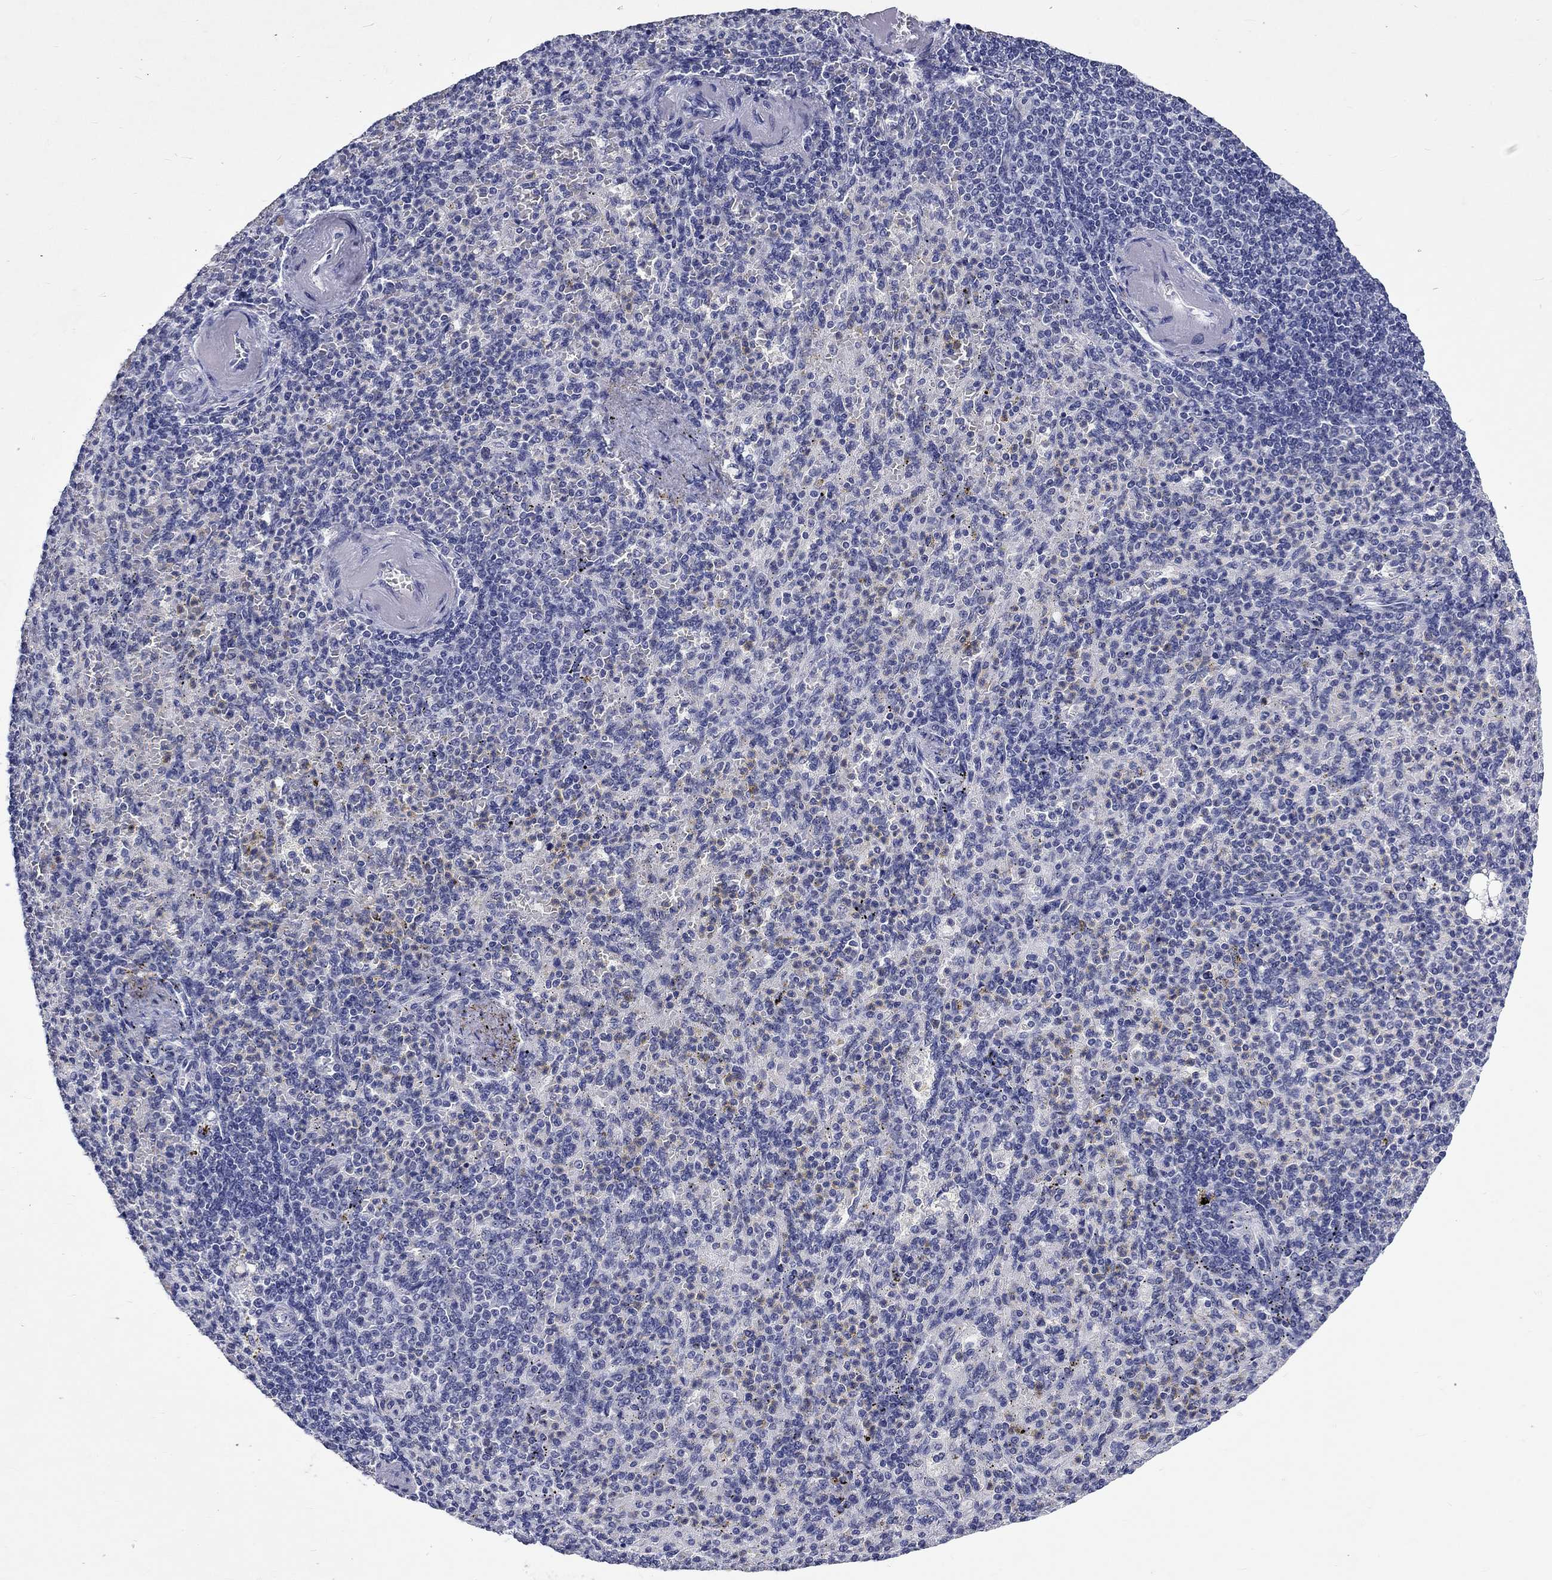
{"staining": {"intensity": "negative", "quantity": "none", "location": "none"}, "tissue": "spleen", "cell_type": "Cells in red pulp", "image_type": "normal", "snomed": [{"axis": "morphology", "description": "Normal tissue, NOS"}, {"axis": "topography", "description": "Spleen"}], "caption": "This is a micrograph of IHC staining of unremarkable spleen, which shows no positivity in cells in red pulp. The staining is performed using DAB (3,3'-diaminobenzidine) brown chromogen with nuclei counter-stained in using hematoxylin.", "gene": "GRIN1", "patient": {"sex": "female", "age": 74}}